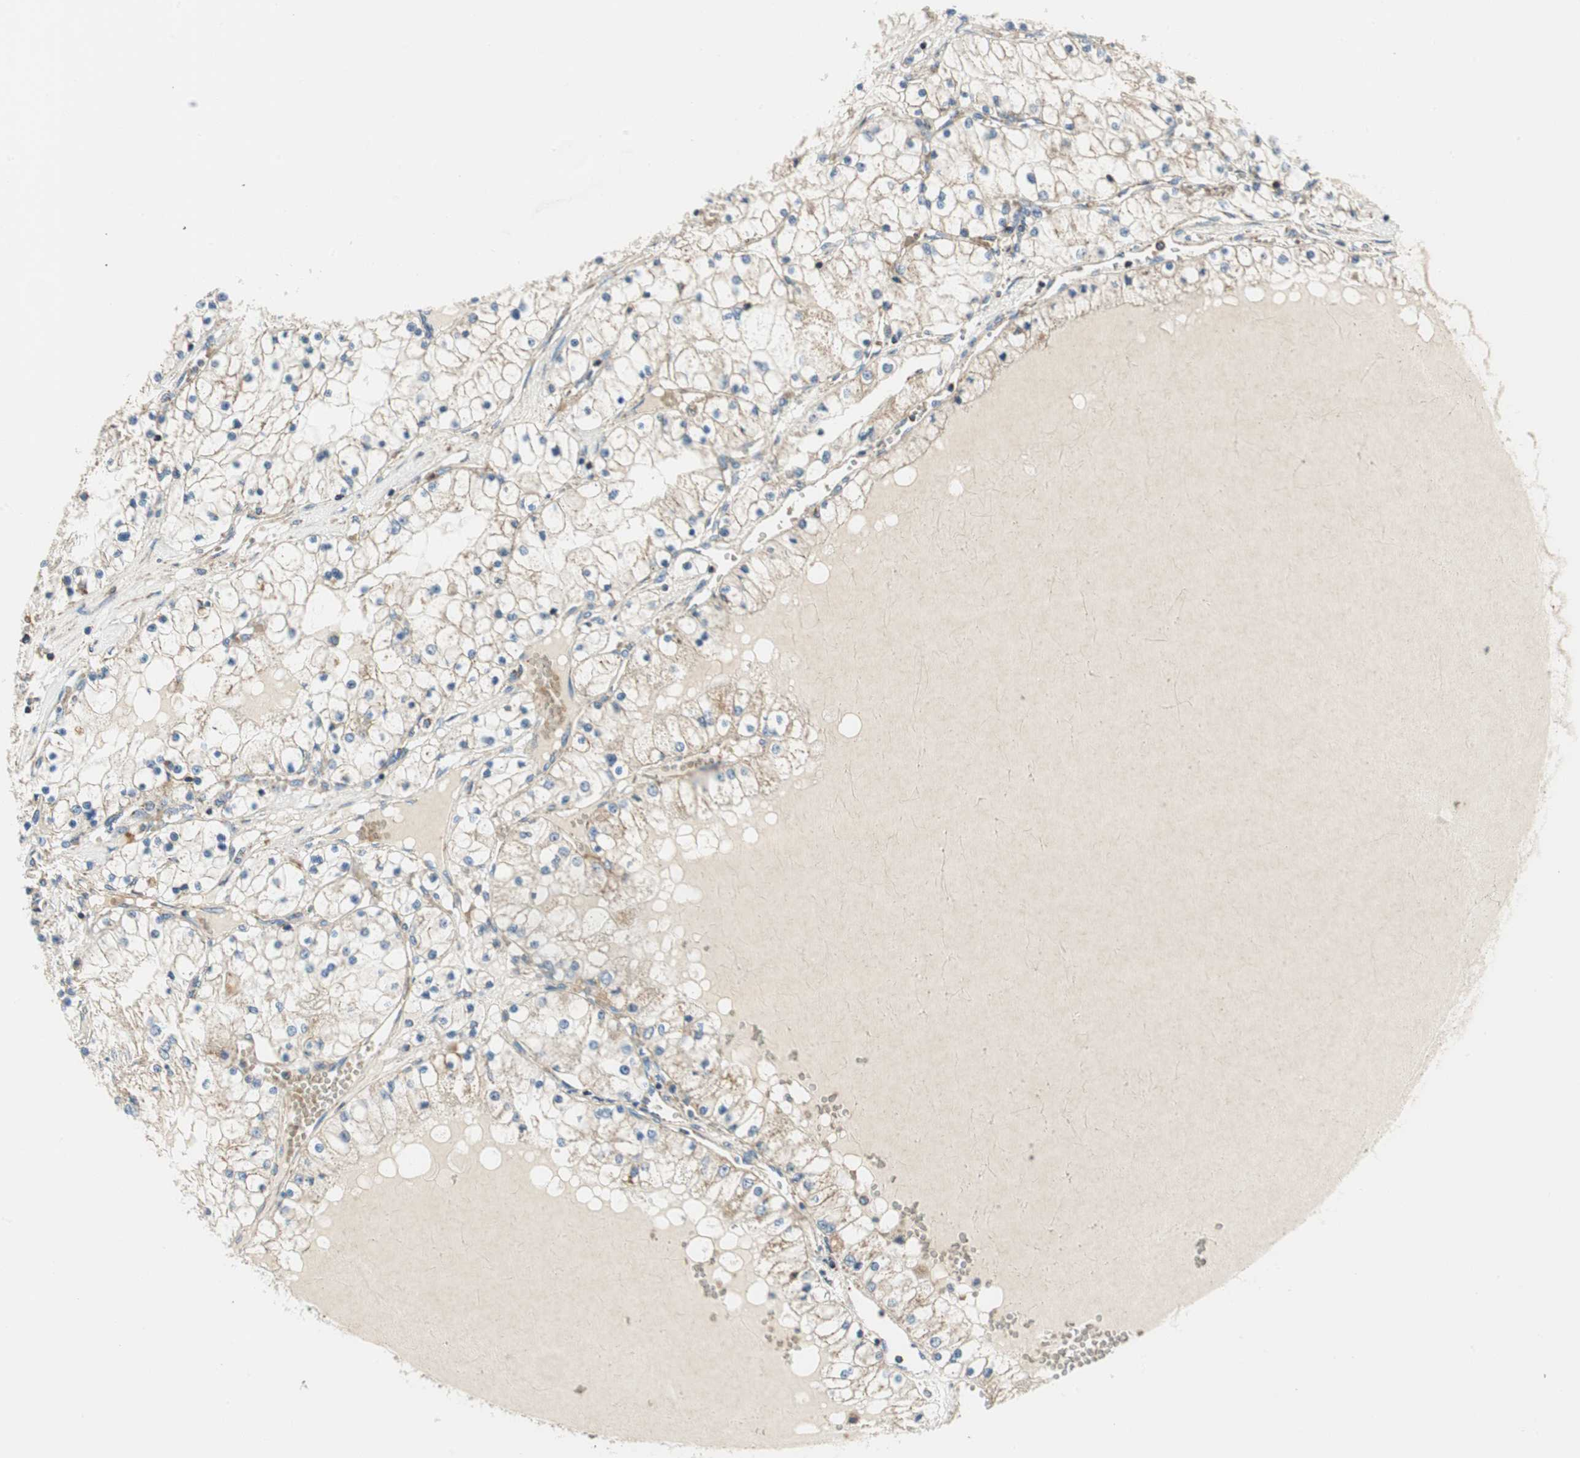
{"staining": {"intensity": "weak", "quantity": "<25%", "location": "cytoplasmic/membranous"}, "tissue": "renal cancer", "cell_type": "Tumor cells", "image_type": "cancer", "snomed": [{"axis": "morphology", "description": "Adenocarcinoma, NOS"}, {"axis": "topography", "description": "Kidney"}], "caption": "Photomicrograph shows no protein staining in tumor cells of renal cancer (adenocarcinoma) tissue.", "gene": "RORB", "patient": {"sex": "male", "age": 68}}